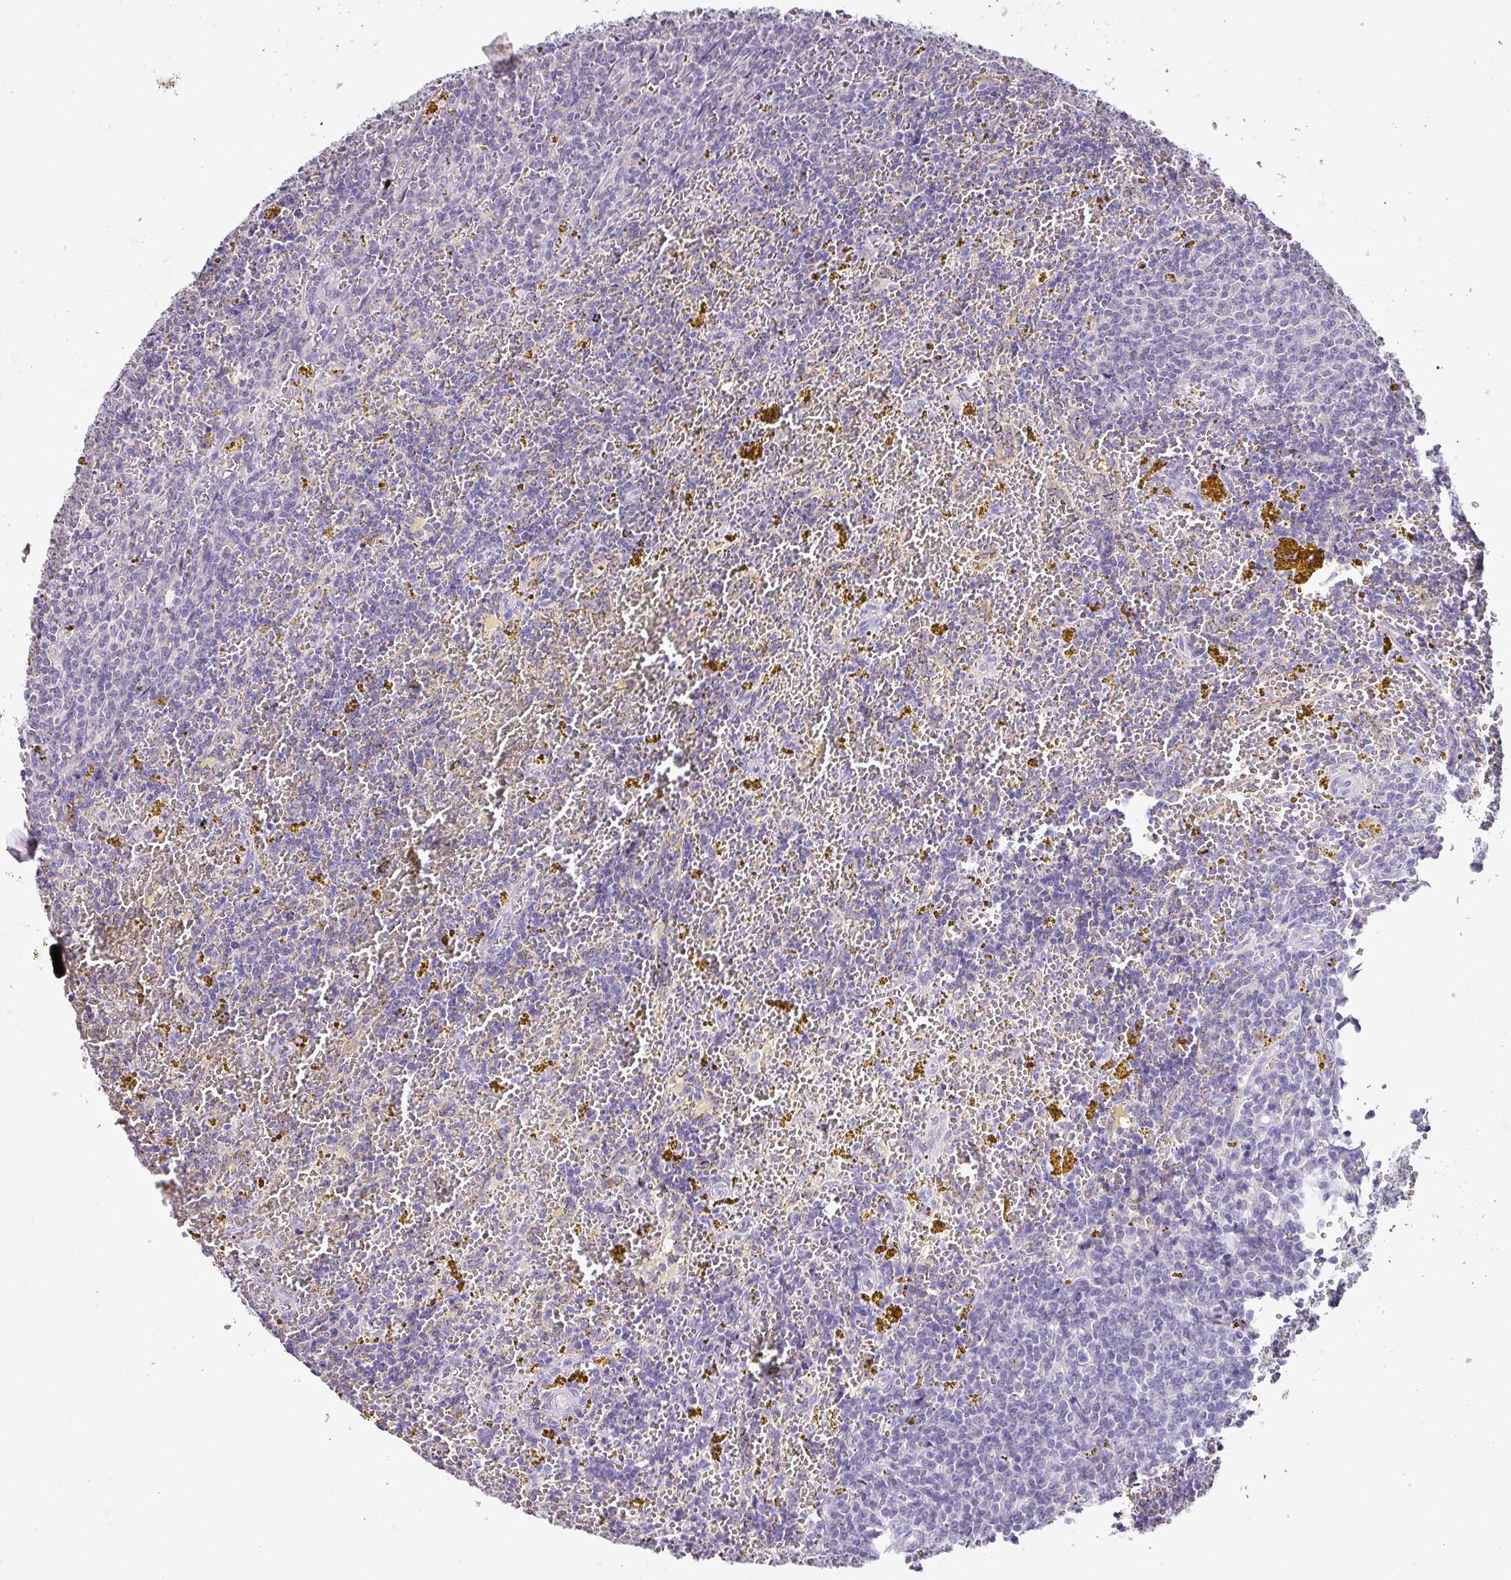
{"staining": {"intensity": "negative", "quantity": "none", "location": "none"}, "tissue": "lymphoma", "cell_type": "Tumor cells", "image_type": "cancer", "snomed": [{"axis": "morphology", "description": "Malignant lymphoma, non-Hodgkin's type, Low grade"}, {"axis": "topography", "description": "Spleen"}, {"axis": "topography", "description": "Lymph node"}], "caption": "Tumor cells are negative for protein expression in human lymphoma.", "gene": "BRINP2", "patient": {"sex": "female", "age": 66}}